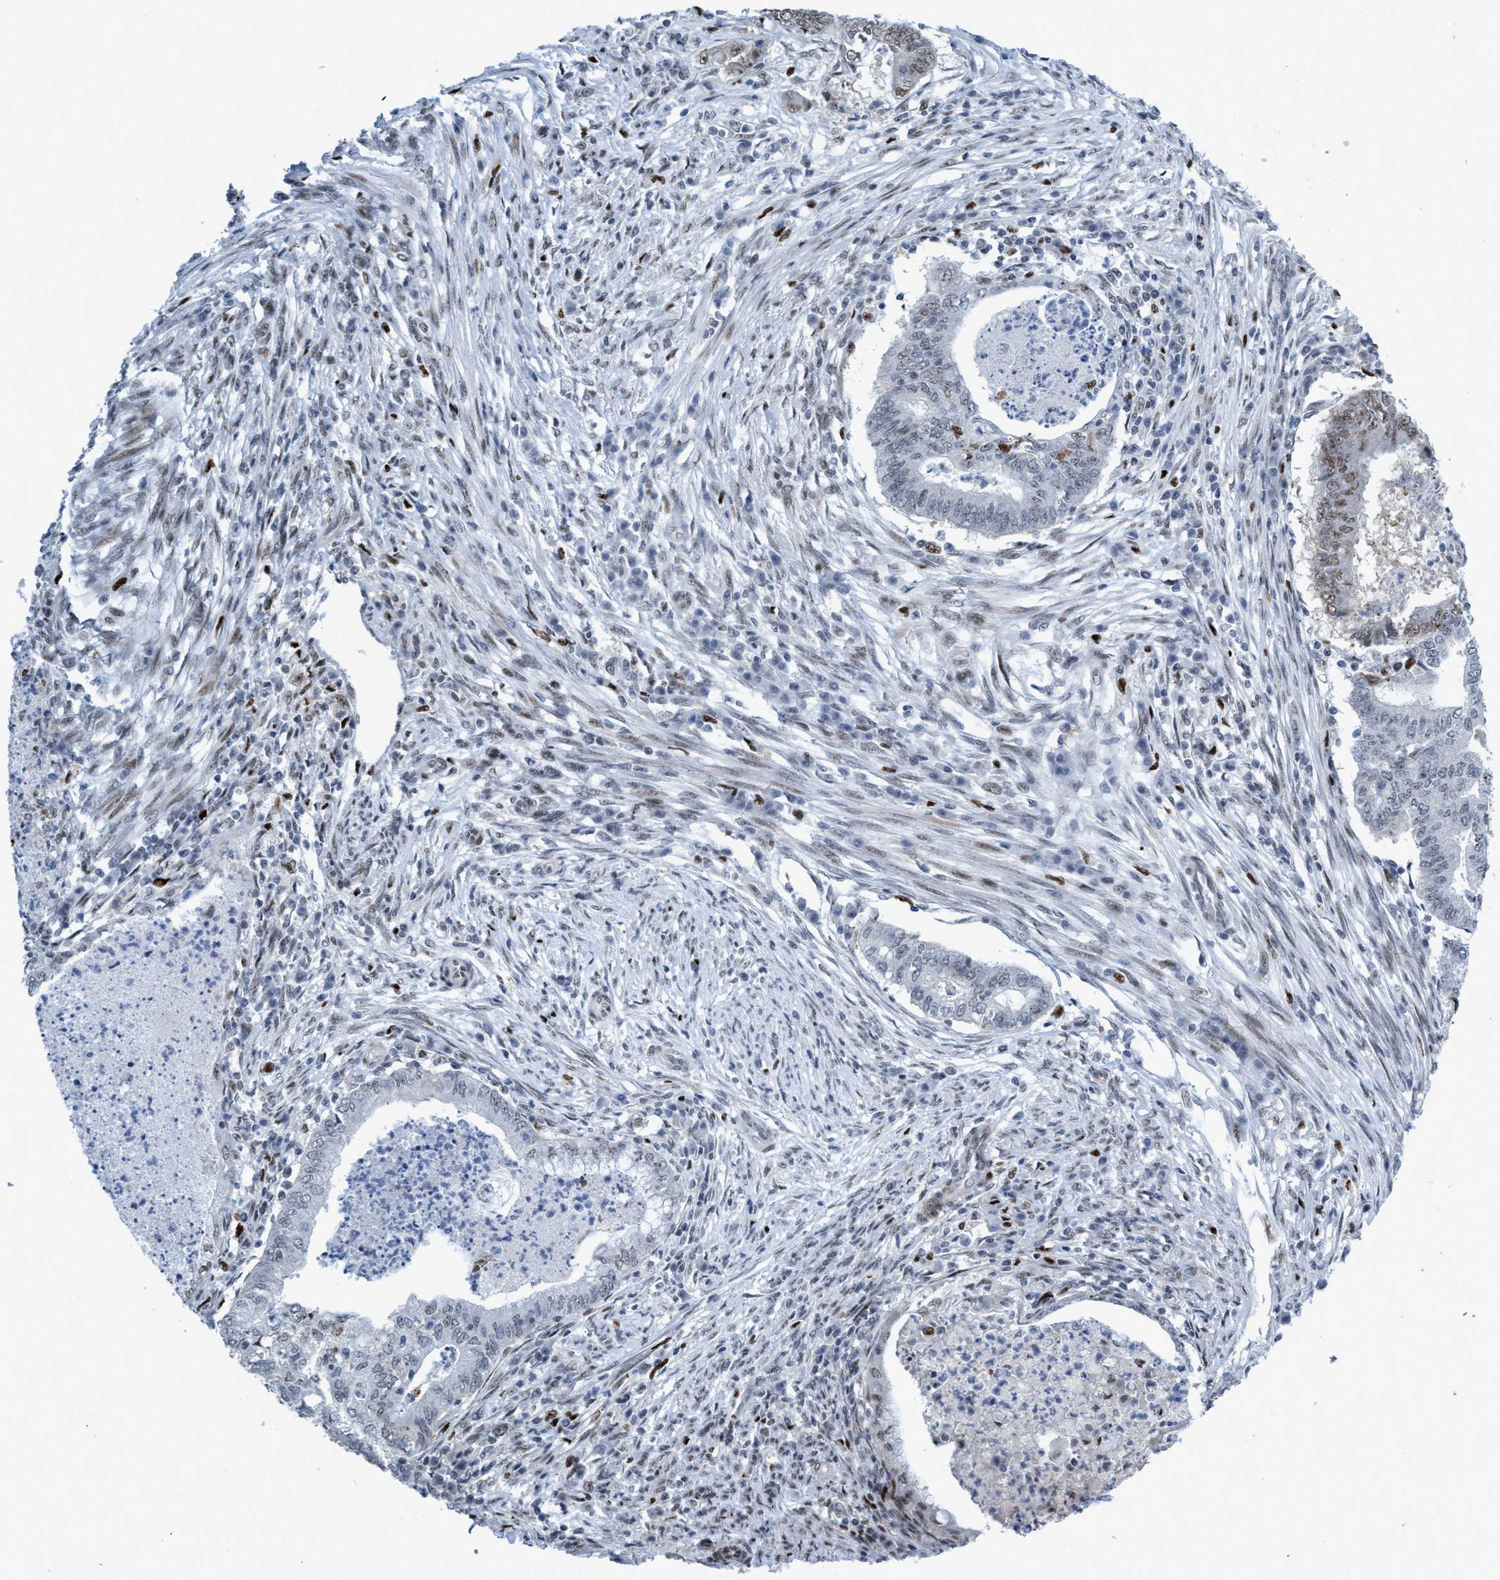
{"staining": {"intensity": "weak", "quantity": "<25%", "location": "nuclear"}, "tissue": "endometrial cancer", "cell_type": "Tumor cells", "image_type": "cancer", "snomed": [{"axis": "morphology", "description": "Polyp, NOS"}, {"axis": "morphology", "description": "Adenocarcinoma, NOS"}, {"axis": "morphology", "description": "Adenoma, NOS"}, {"axis": "topography", "description": "Endometrium"}], "caption": "Human endometrial cancer (adenoma) stained for a protein using IHC reveals no positivity in tumor cells.", "gene": "CWC27", "patient": {"sex": "female", "age": 79}}